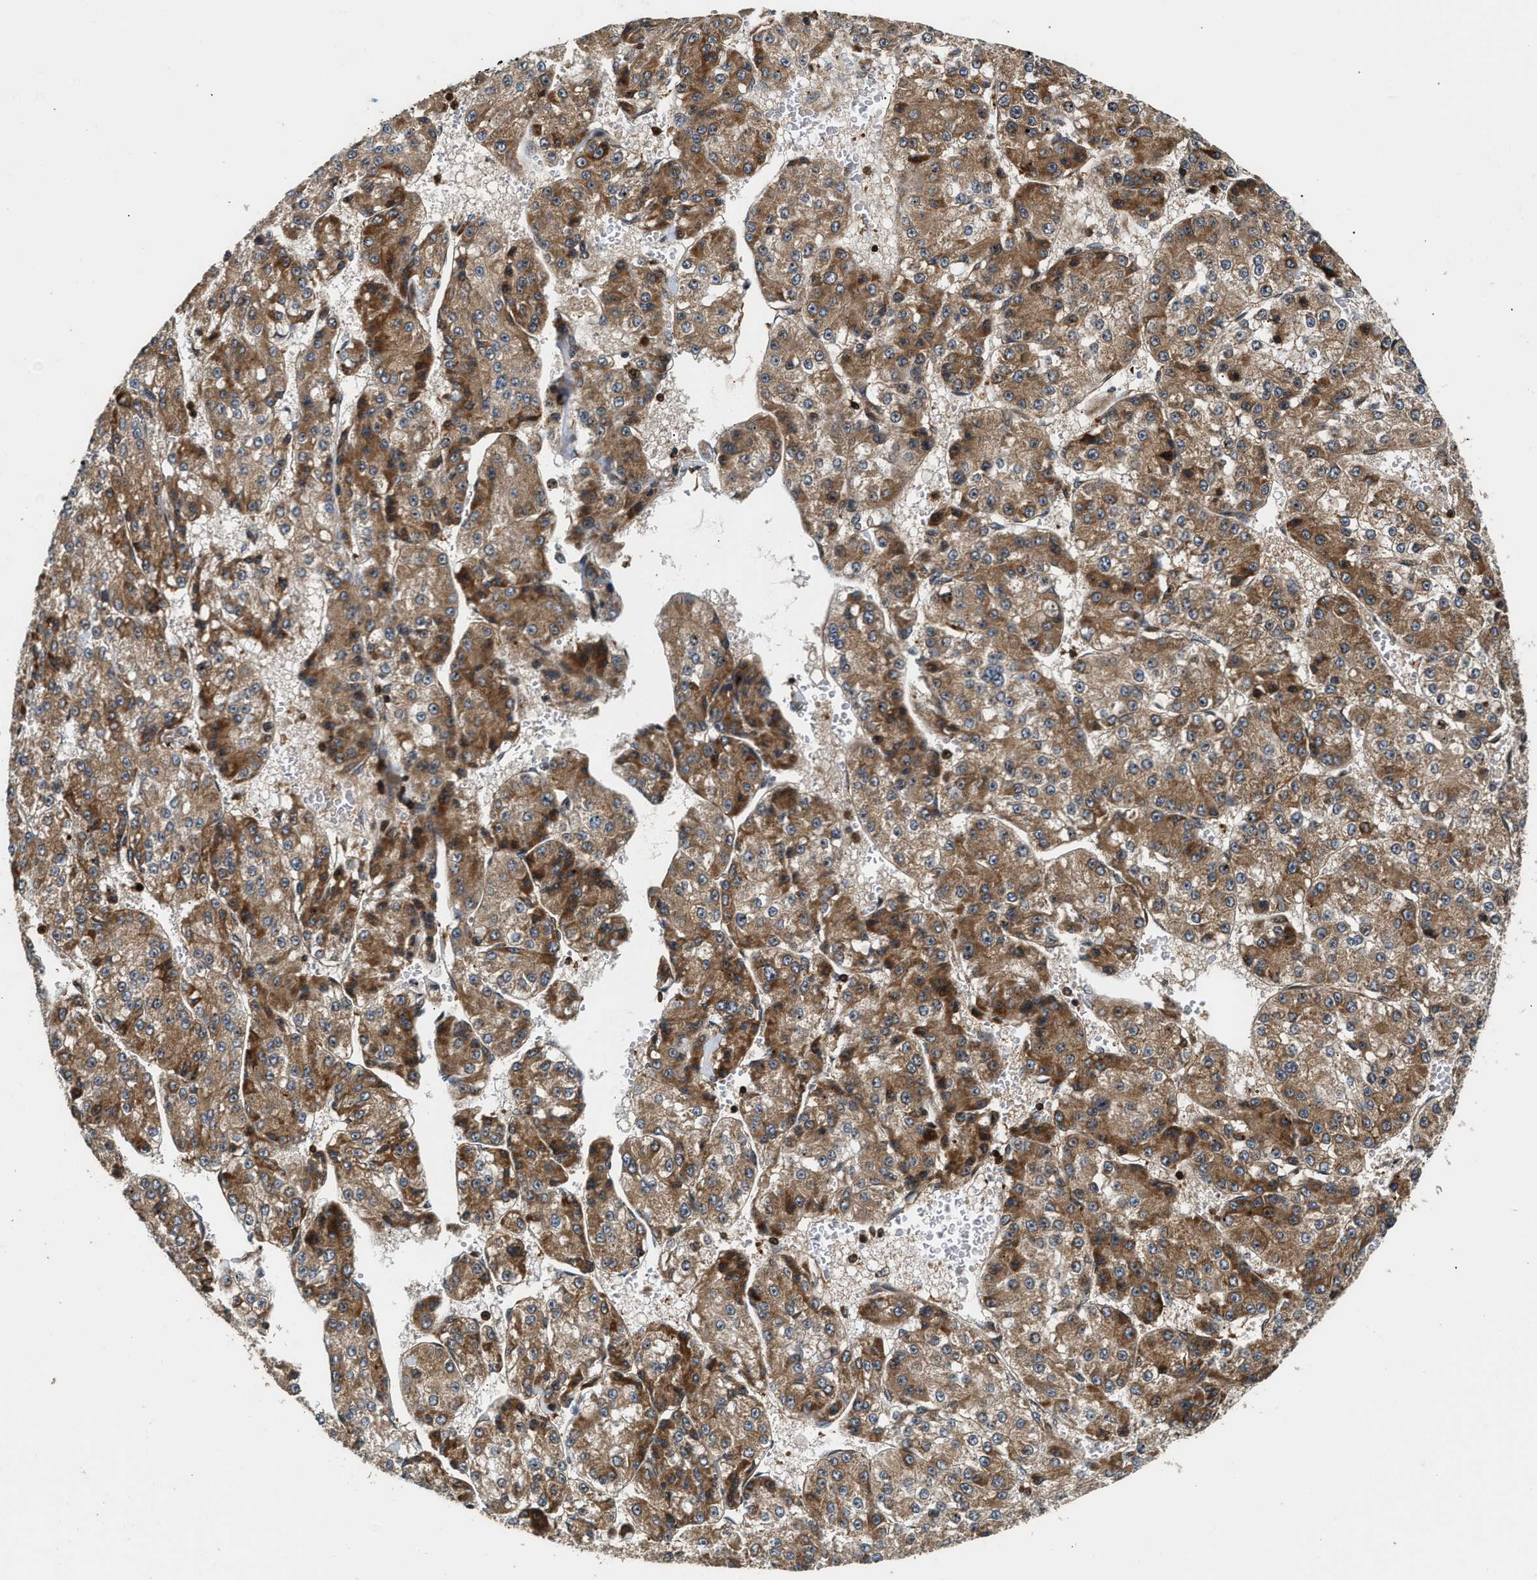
{"staining": {"intensity": "moderate", "quantity": ">75%", "location": "cytoplasmic/membranous"}, "tissue": "liver cancer", "cell_type": "Tumor cells", "image_type": "cancer", "snomed": [{"axis": "morphology", "description": "Carcinoma, Hepatocellular, NOS"}, {"axis": "topography", "description": "Liver"}], "caption": "Liver cancer stained with DAB (3,3'-diaminobenzidine) immunohistochemistry (IHC) shows medium levels of moderate cytoplasmic/membranous staining in about >75% of tumor cells.", "gene": "SNX5", "patient": {"sex": "female", "age": 73}}